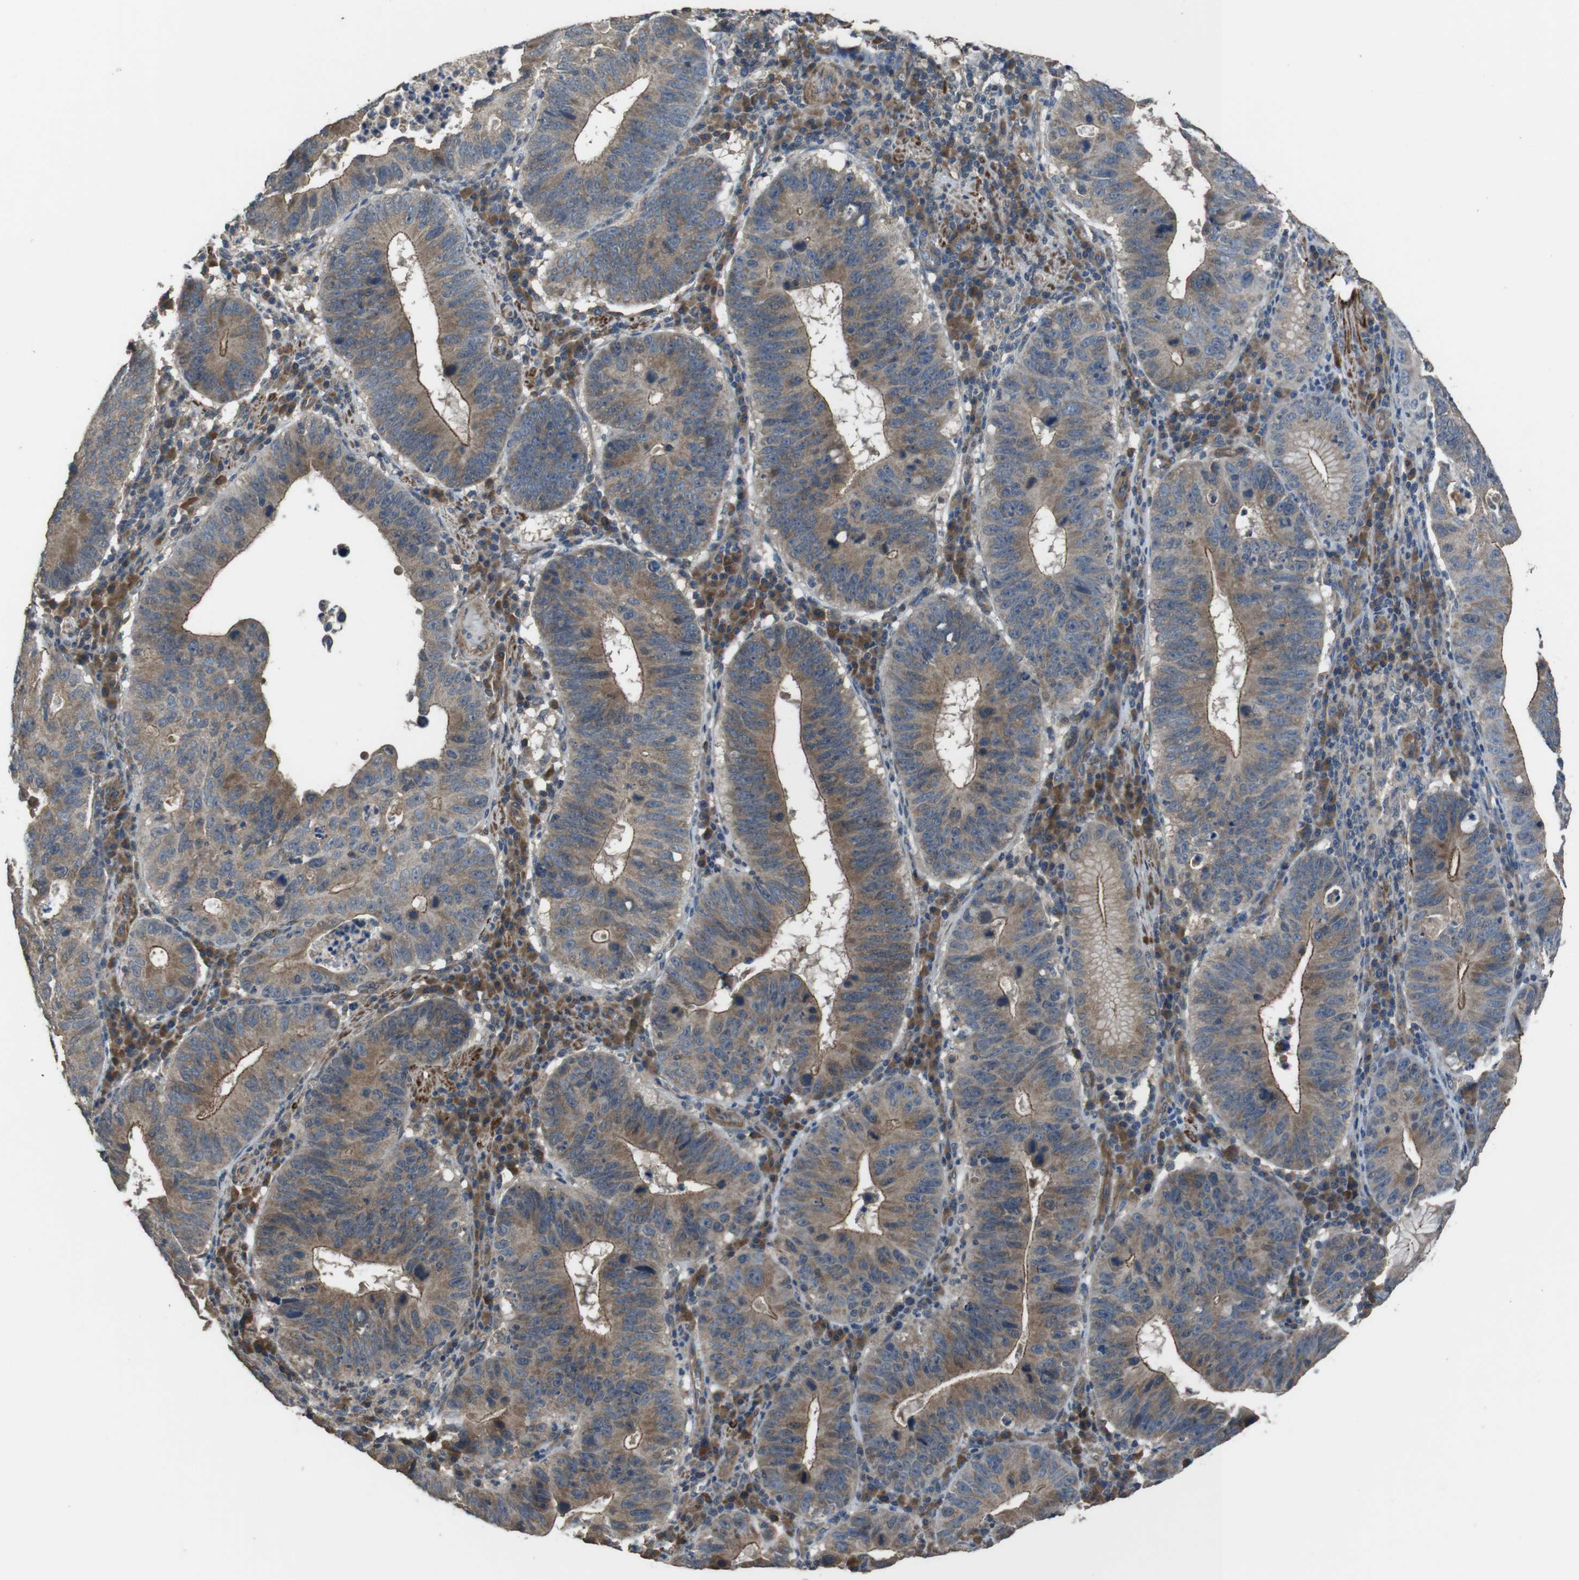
{"staining": {"intensity": "moderate", "quantity": "25%-75%", "location": "cytoplasmic/membranous"}, "tissue": "stomach cancer", "cell_type": "Tumor cells", "image_type": "cancer", "snomed": [{"axis": "morphology", "description": "Adenocarcinoma, NOS"}, {"axis": "topography", "description": "Stomach"}], "caption": "A brown stain shows moderate cytoplasmic/membranous staining of a protein in stomach cancer tumor cells. (DAB IHC with brightfield microscopy, high magnification).", "gene": "FUT2", "patient": {"sex": "male", "age": 59}}